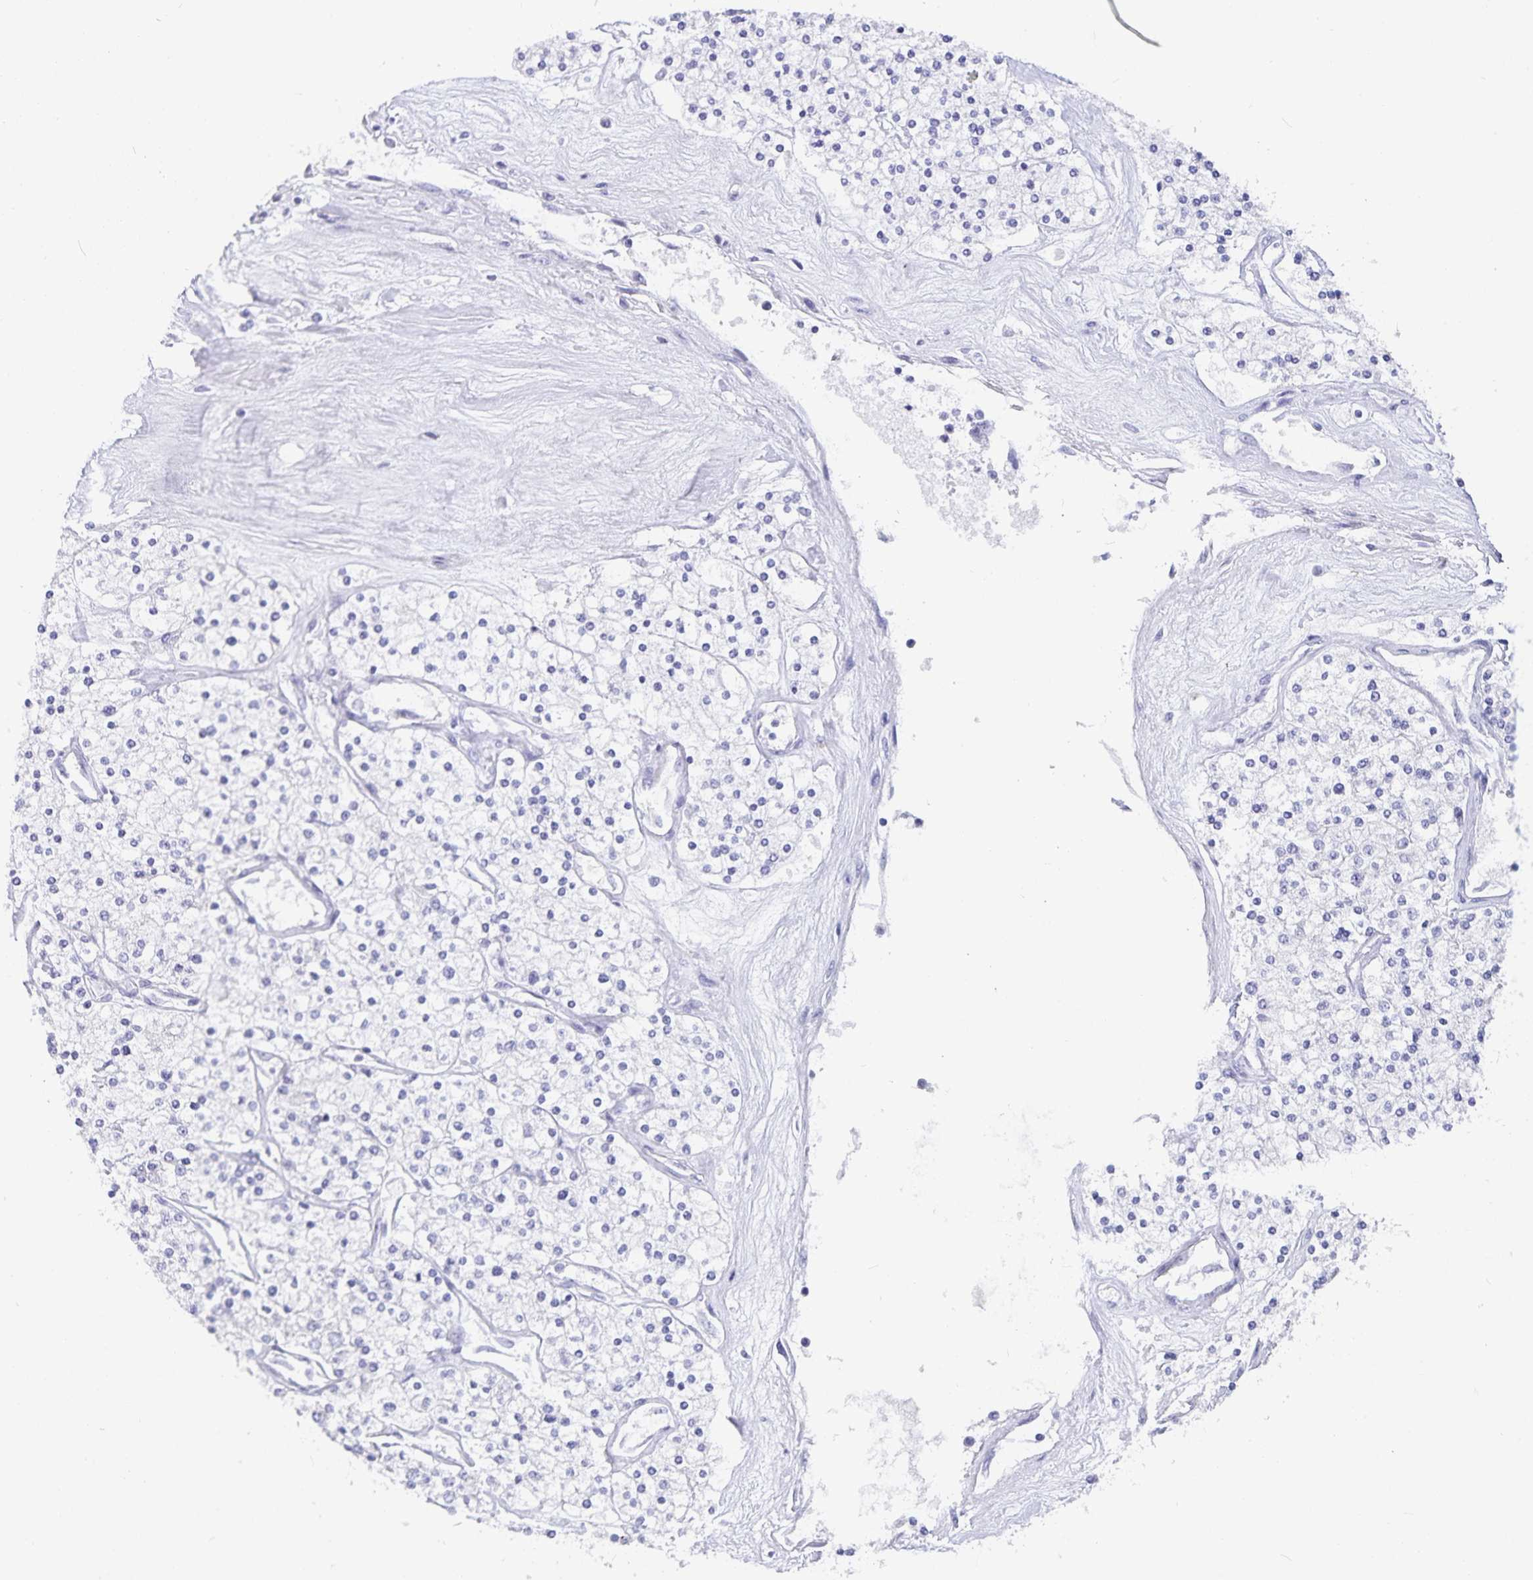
{"staining": {"intensity": "negative", "quantity": "none", "location": "none"}, "tissue": "renal cancer", "cell_type": "Tumor cells", "image_type": "cancer", "snomed": [{"axis": "morphology", "description": "Adenocarcinoma, NOS"}, {"axis": "topography", "description": "Kidney"}], "caption": "Immunohistochemistry image of neoplastic tissue: renal cancer (adenocarcinoma) stained with DAB reveals no significant protein staining in tumor cells.", "gene": "PLAC1", "patient": {"sex": "male", "age": 80}}